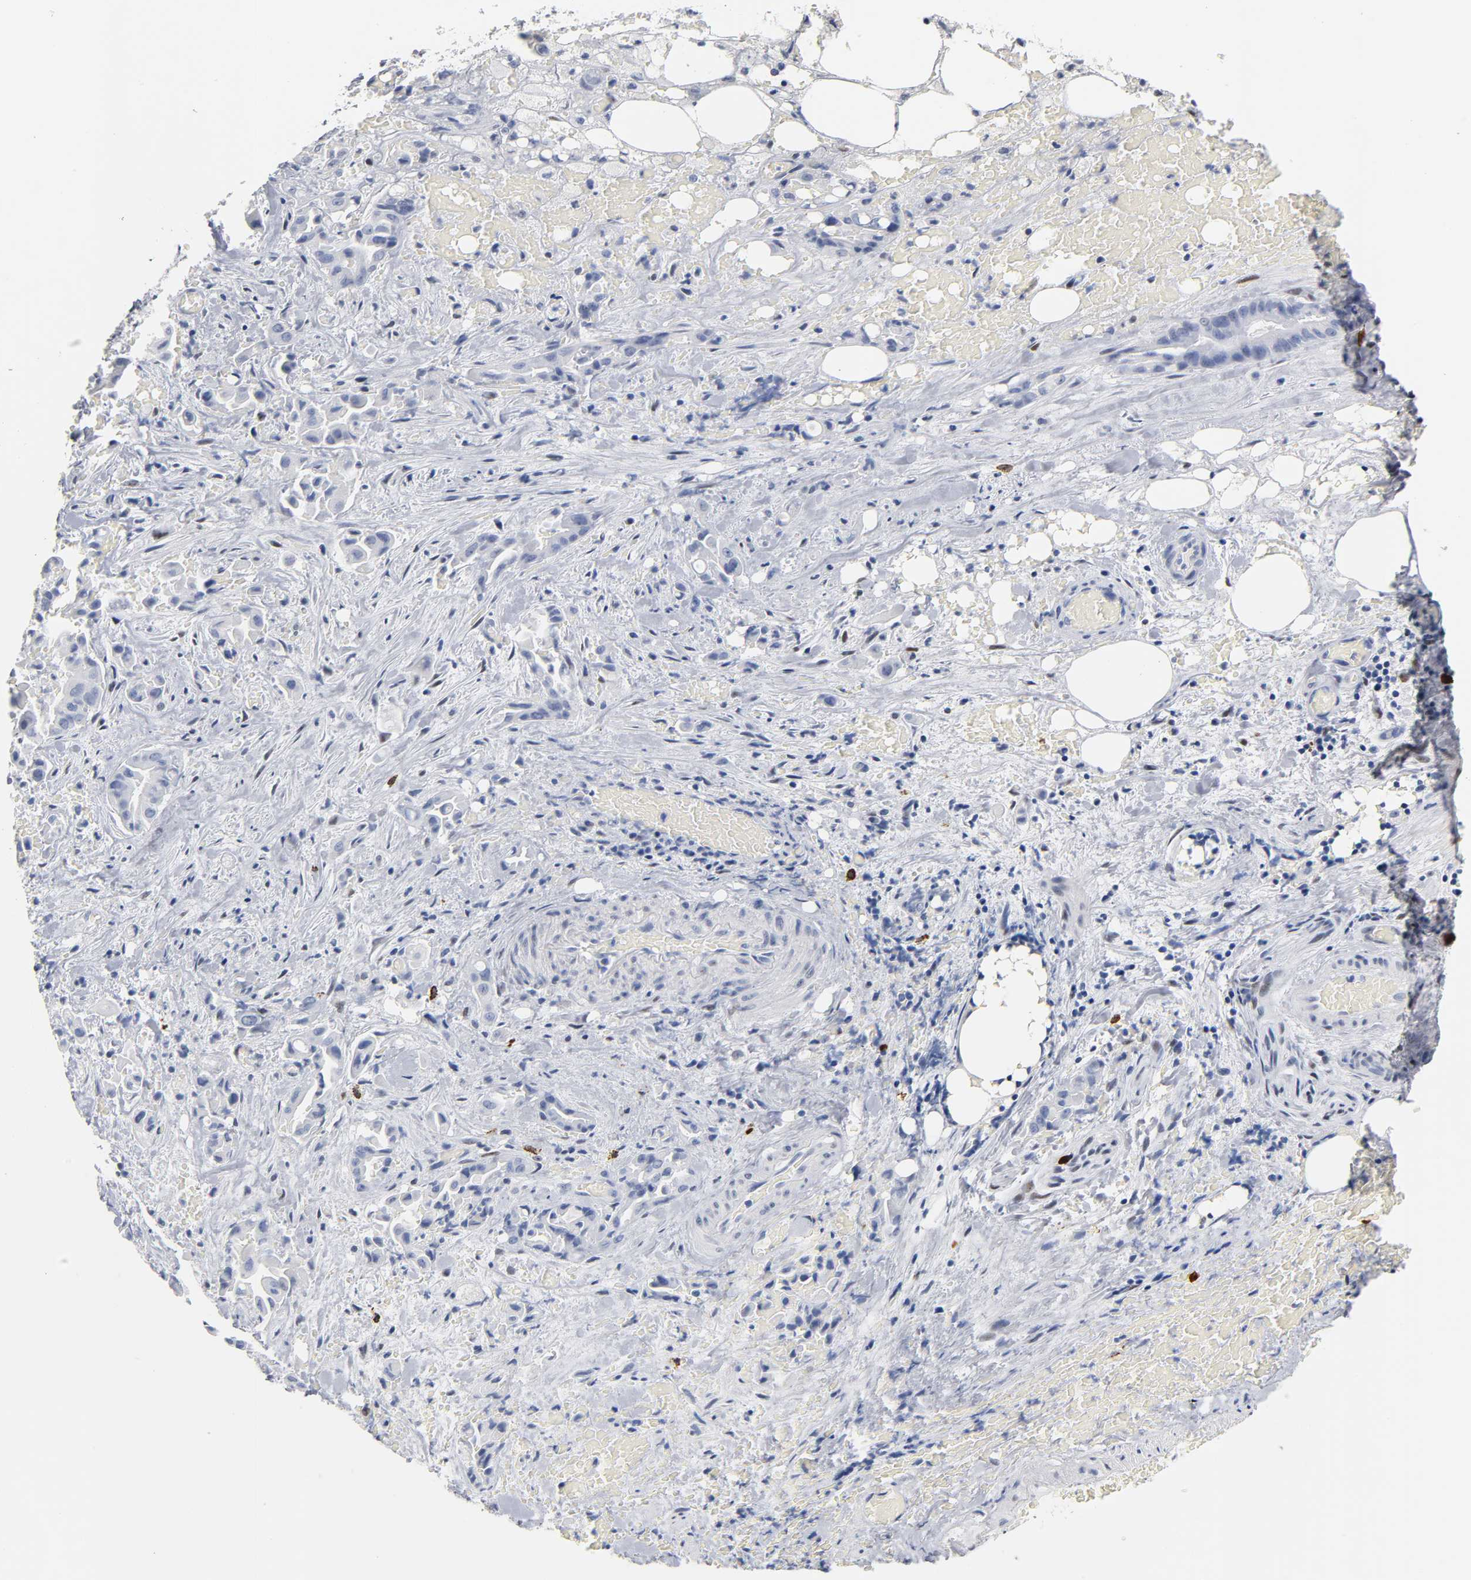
{"staining": {"intensity": "negative", "quantity": "none", "location": "none"}, "tissue": "liver cancer", "cell_type": "Tumor cells", "image_type": "cancer", "snomed": [{"axis": "morphology", "description": "Cholangiocarcinoma"}, {"axis": "topography", "description": "Liver"}], "caption": "Immunohistochemical staining of human liver cancer (cholangiocarcinoma) shows no significant positivity in tumor cells.", "gene": "NAB2", "patient": {"sex": "female", "age": 68}}